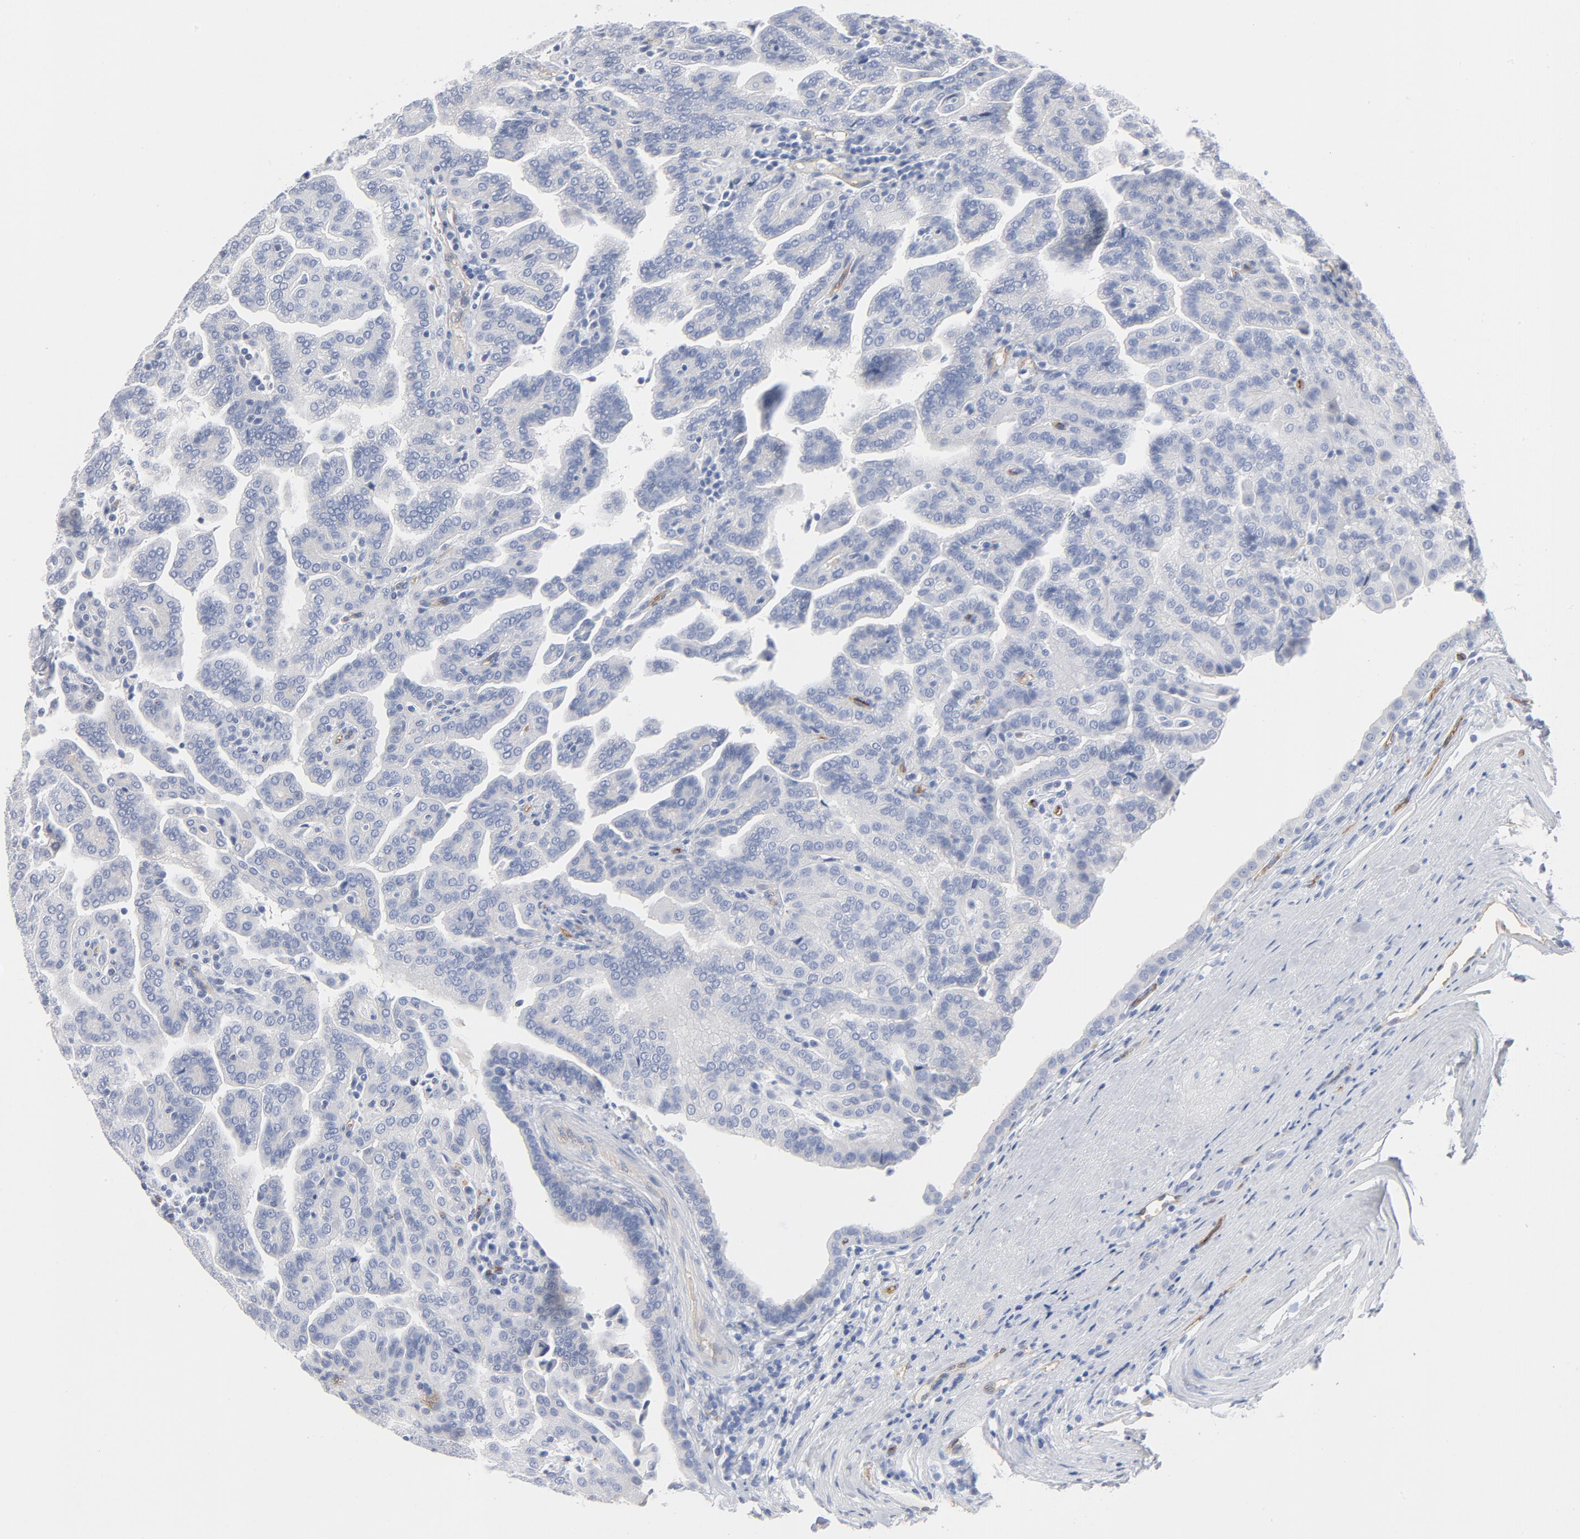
{"staining": {"intensity": "negative", "quantity": "none", "location": "none"}, "tissue": "renal cancer", "cell_type": "Tumor cells", "image_type": "cancer", "snomed": [{"axis": "morphology", "description": "Adenocarcinoma, NOS"}, {"axis": "topography", "description": "Kidney"}], "caption": "Tumor cells are negative for brown protein staining in adenocarcinoma (renal).", "gene": "SHANK3", "patient": {"sex": "male", "age": 61}}